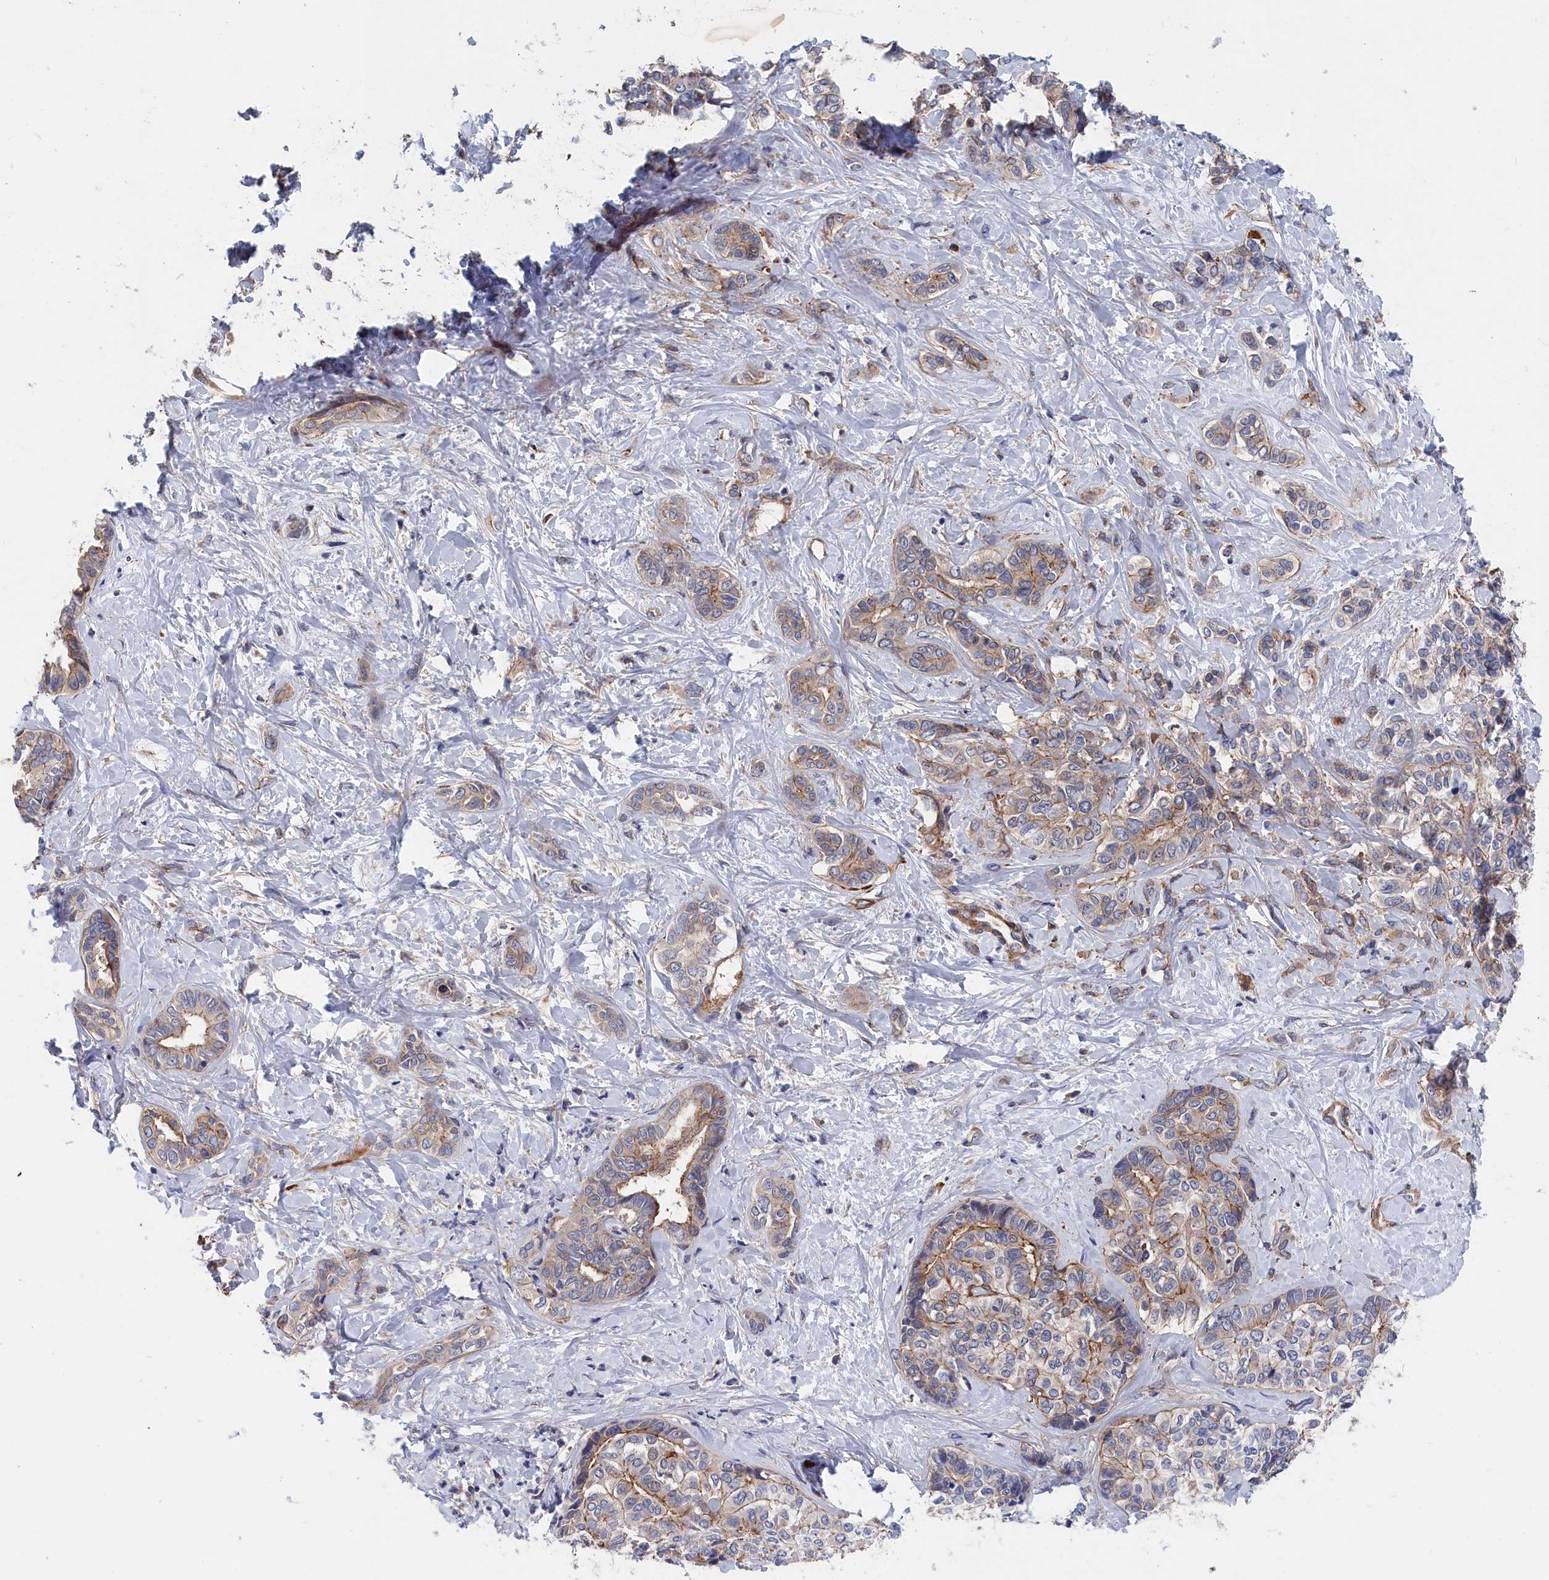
{"staining": {"intensity": "weak", "quantity": "25%-75%", "location": "cytoplasmic/membranous"}, "tissue": "liver cancer", "cell_type": "Tumor cells", "image_type": "cancer", "snomed": [{"axis": "morphology", "description": "Cholangiocarcinoma"}, {"axis": "topography", "description": "Liver"}], "caption": "Protein expression analysis of liver cholangiocarcinoma reveals weak cytoplasmic/membranous expression in about 25%-75% of tumor cells.", "gene": "LDHD", "patient": {"sex": "female", "age": 77}}